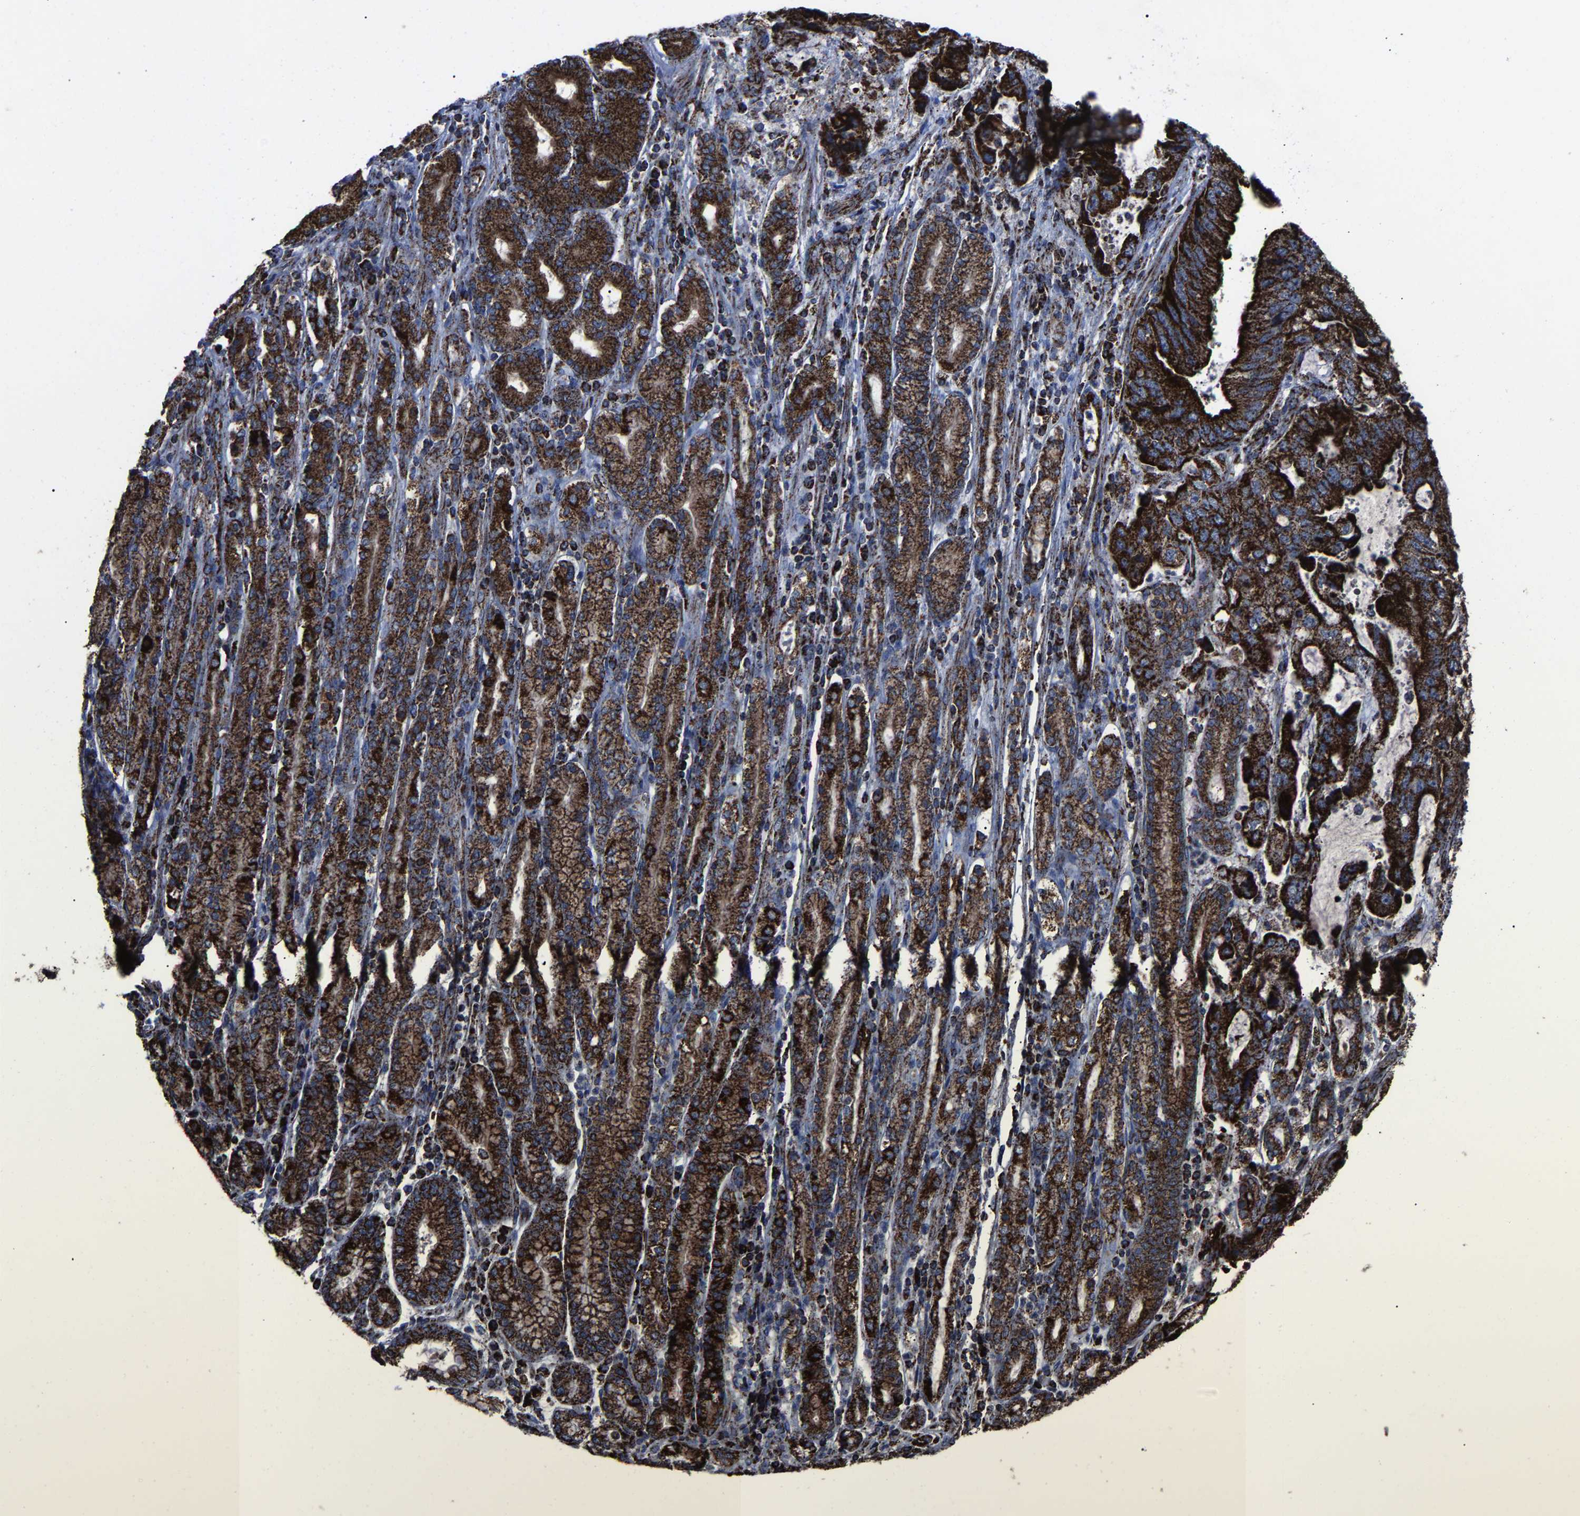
{"staining": {"intensity": "strong", "quantity": ">75%", "location": "cytoplasmic/membranous"}, "tissue": "stomach cancer", "cell_type": "Tumor cells", "image_type": "cancer", "snomed": [{"axis": "morphology", "description": "Normal tissue, NOS"}, {"axis": "morphology", "description": "Adenocarcinoma, NOS"}, {"axis": "topography", "description": "Stomach"}], "caption": "A brown stain shows strong cytoplasmic/membranous expression of a protein in stomach adenocarcinoma tumor cells. Immunohistochemistry (ihc) stains the protein in brown and the nuclei are stained blue.", "gene": "NDUFV3", "patient": {"sex": "male", "age": 62}}